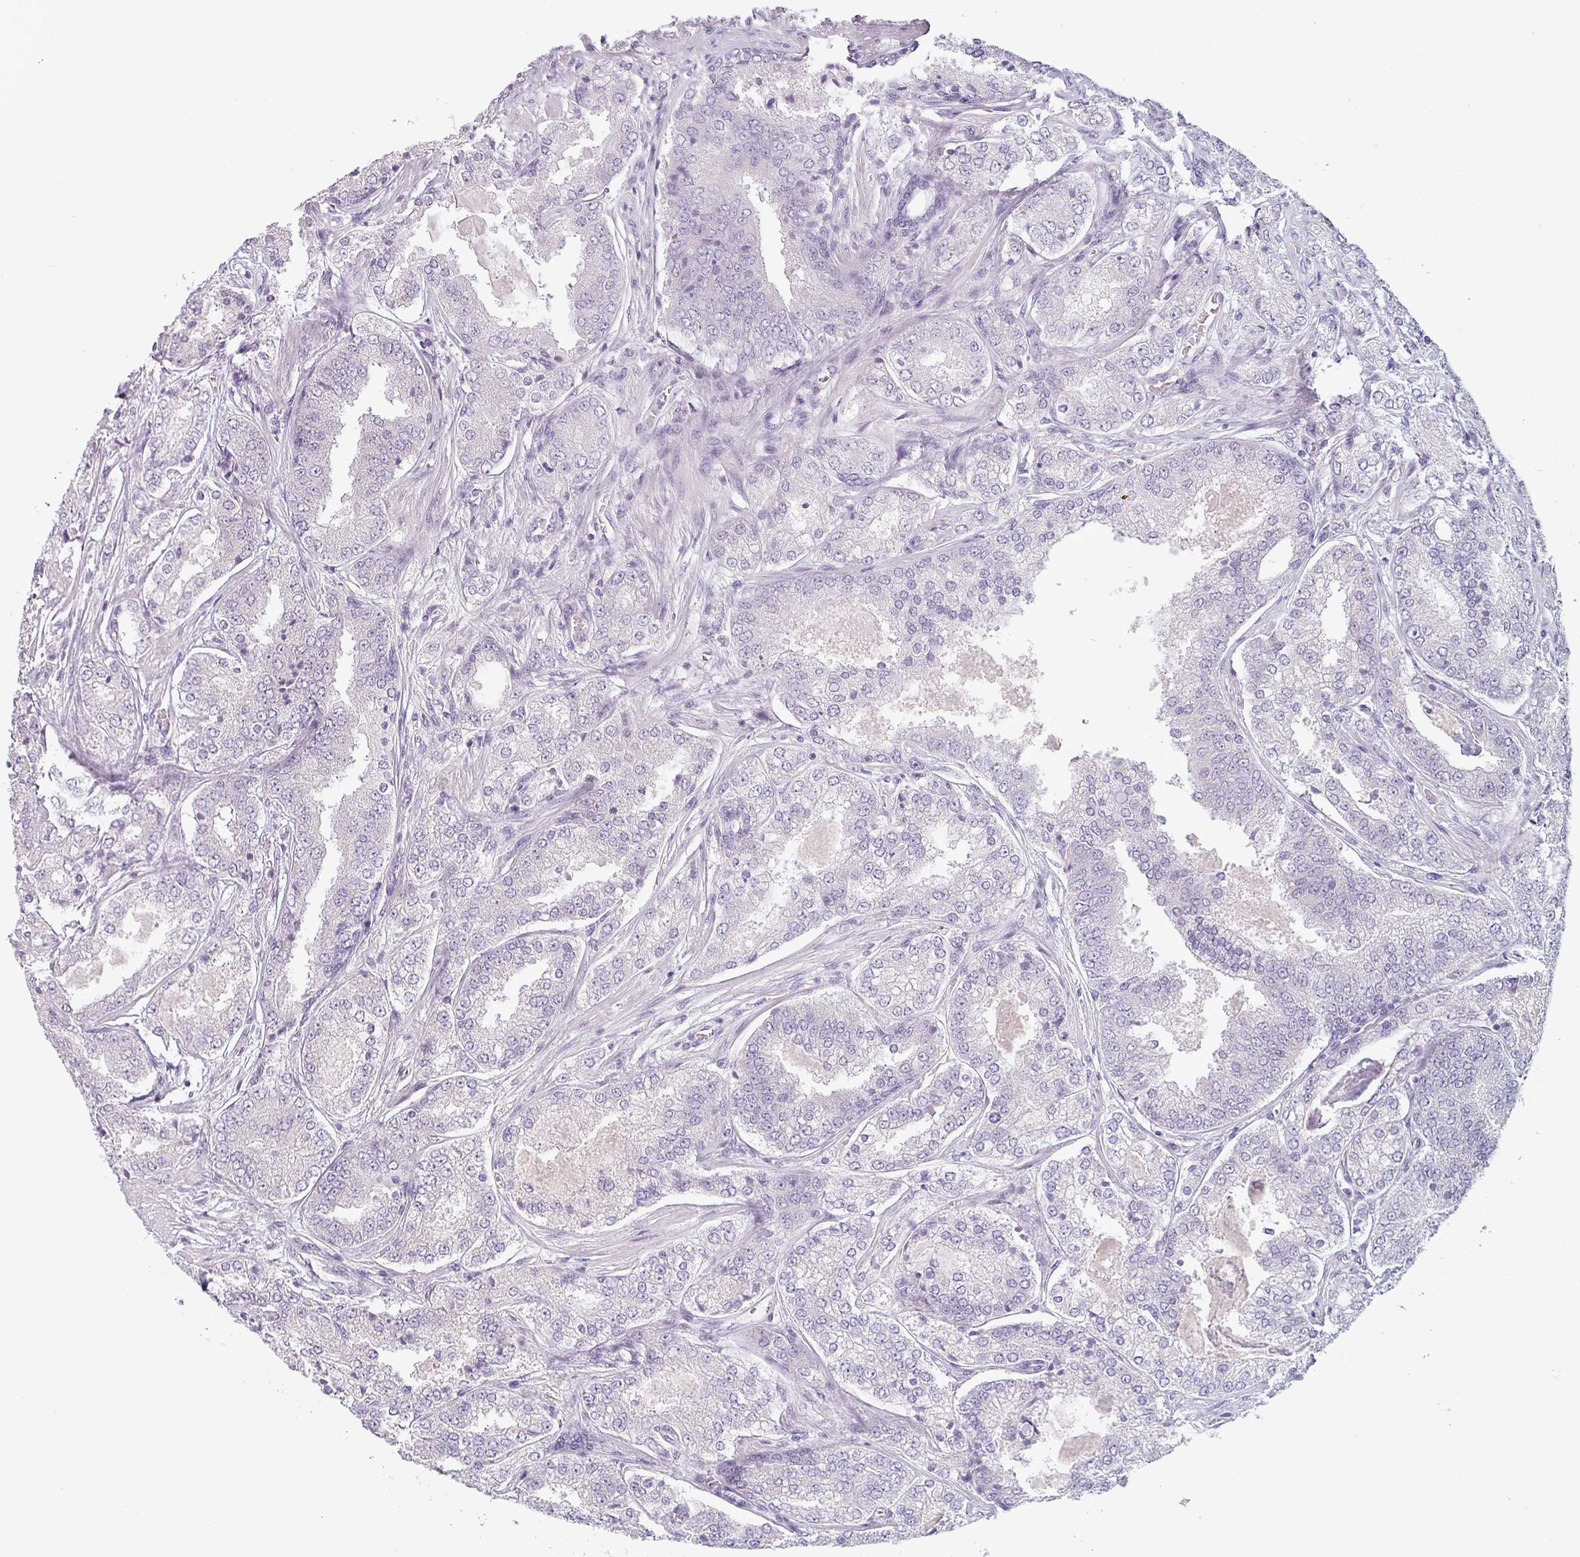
{"staining": {"intensity": "negative", "quantity": "none", "location": "none"}, "tissue": "prostate cancer", "cell_type": "Tumor cells", "image_type": "cancer", "snomed": [{"axis": "morphology", "description": "Adenocarcinoma, High grade"}, {"axis": "topography", "description": "Prostate"}], "caption": "Immunohistochemistry of prostate high-grade adenocarcinoma reveals no expression in tumor cells. Nuclei are stained in blue.", "gene": "SFTPA1", "patient": {"sex": "male", "age": 63}}